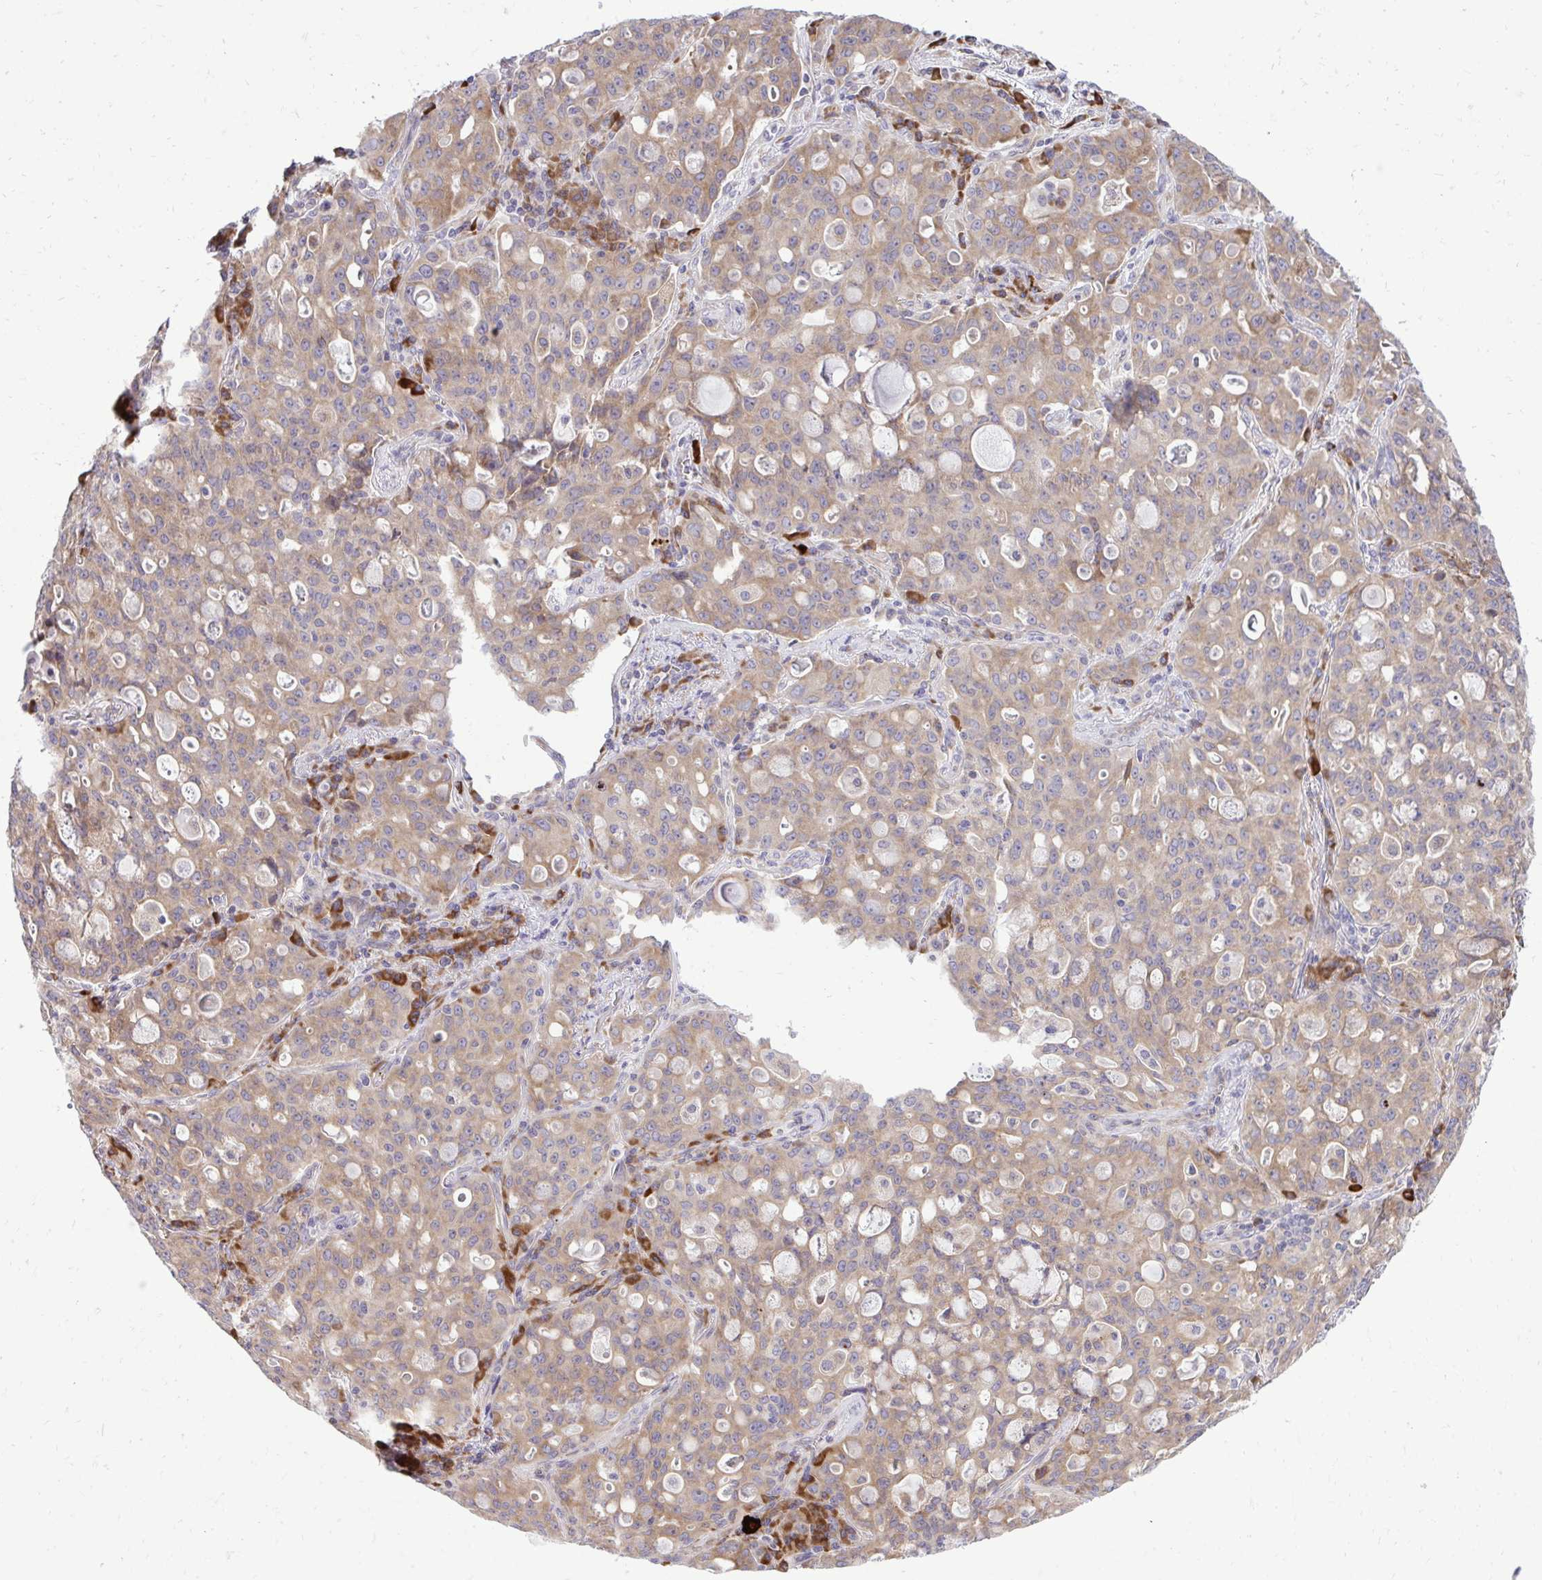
{"staining": {"intensity": "moderate", "quantity": ">75%", "location": "cytoplasmic/membranous"}, "tissue": "lung cancer", "cell_type": "Tumor cells", "image_type": "cancer", "snomed": [{"axis": "morphology", "description": "Adenocarcinoma, NOS"}, {"axis": "topography", "description": "Lung"}], "caption": "Human lung adenocarcinoma stained with a protein marker exhibits moderate staining in tumor cells.", "gene": "METTL9", "patient": {"sex": "female", "age": 44}}